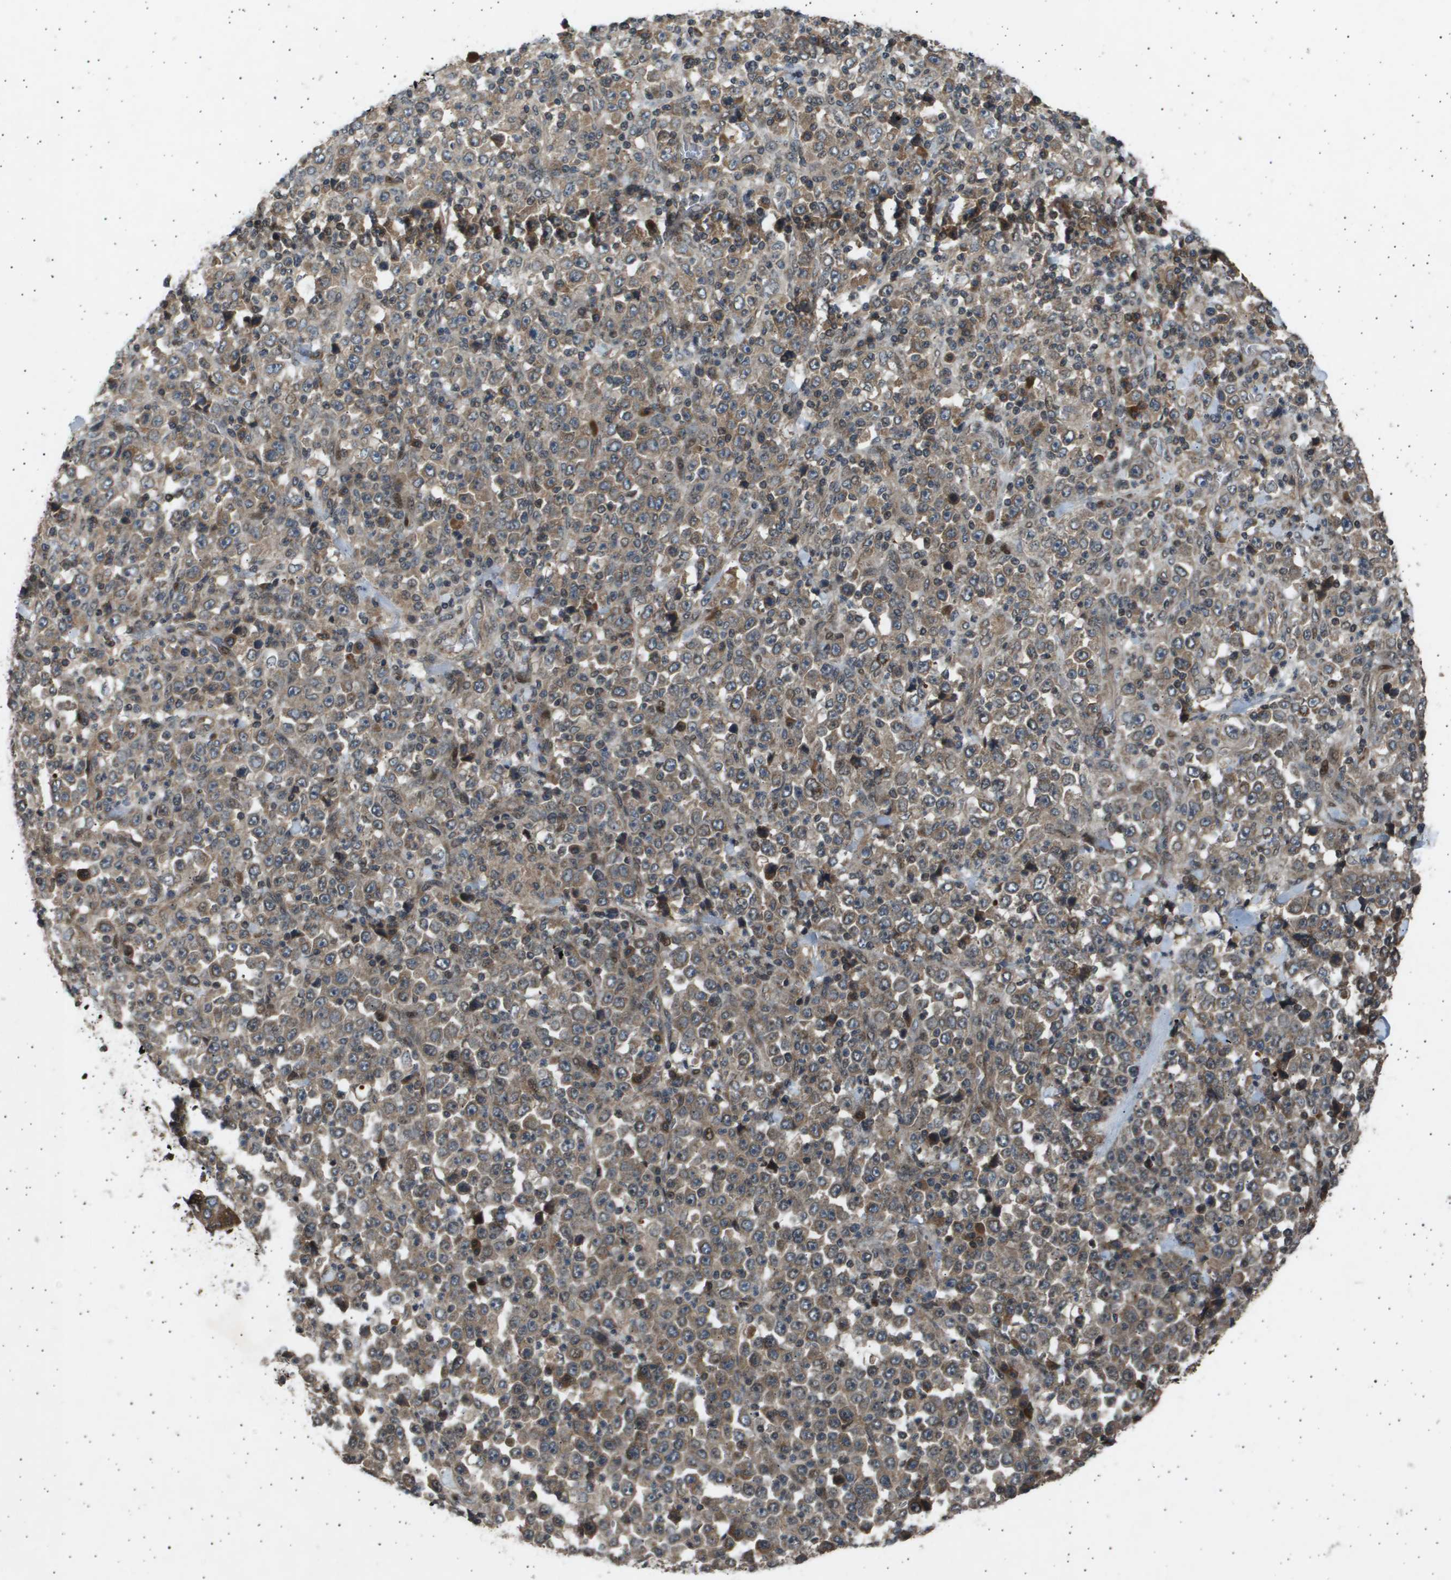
{"staining": {"intensity": "moderate", "quantity": ">75%", "location": "cytoplasmic/membranous"}, "tissue": "stomach cancer", "cell_type": "Tumor cells", "image_type": "cancer", "snomed": [{"axis": "morphology", "description": "Normal tissue, NOS"}, {"axis": "morphology", "description": "Adenocarcinoma, NOS"}, {"axis": "topography", "description": "Stomach, upper"}, {"axis": "topography", "description": "Stomach"}], "caption": "Tumor cells show medium levels of moderate cytoplasmic/membranous positivity in about >75% of cells in stomach adenocarcinoma.", "gene": "TNRC6A", "patient": {"sex": "male", "age": 59}}